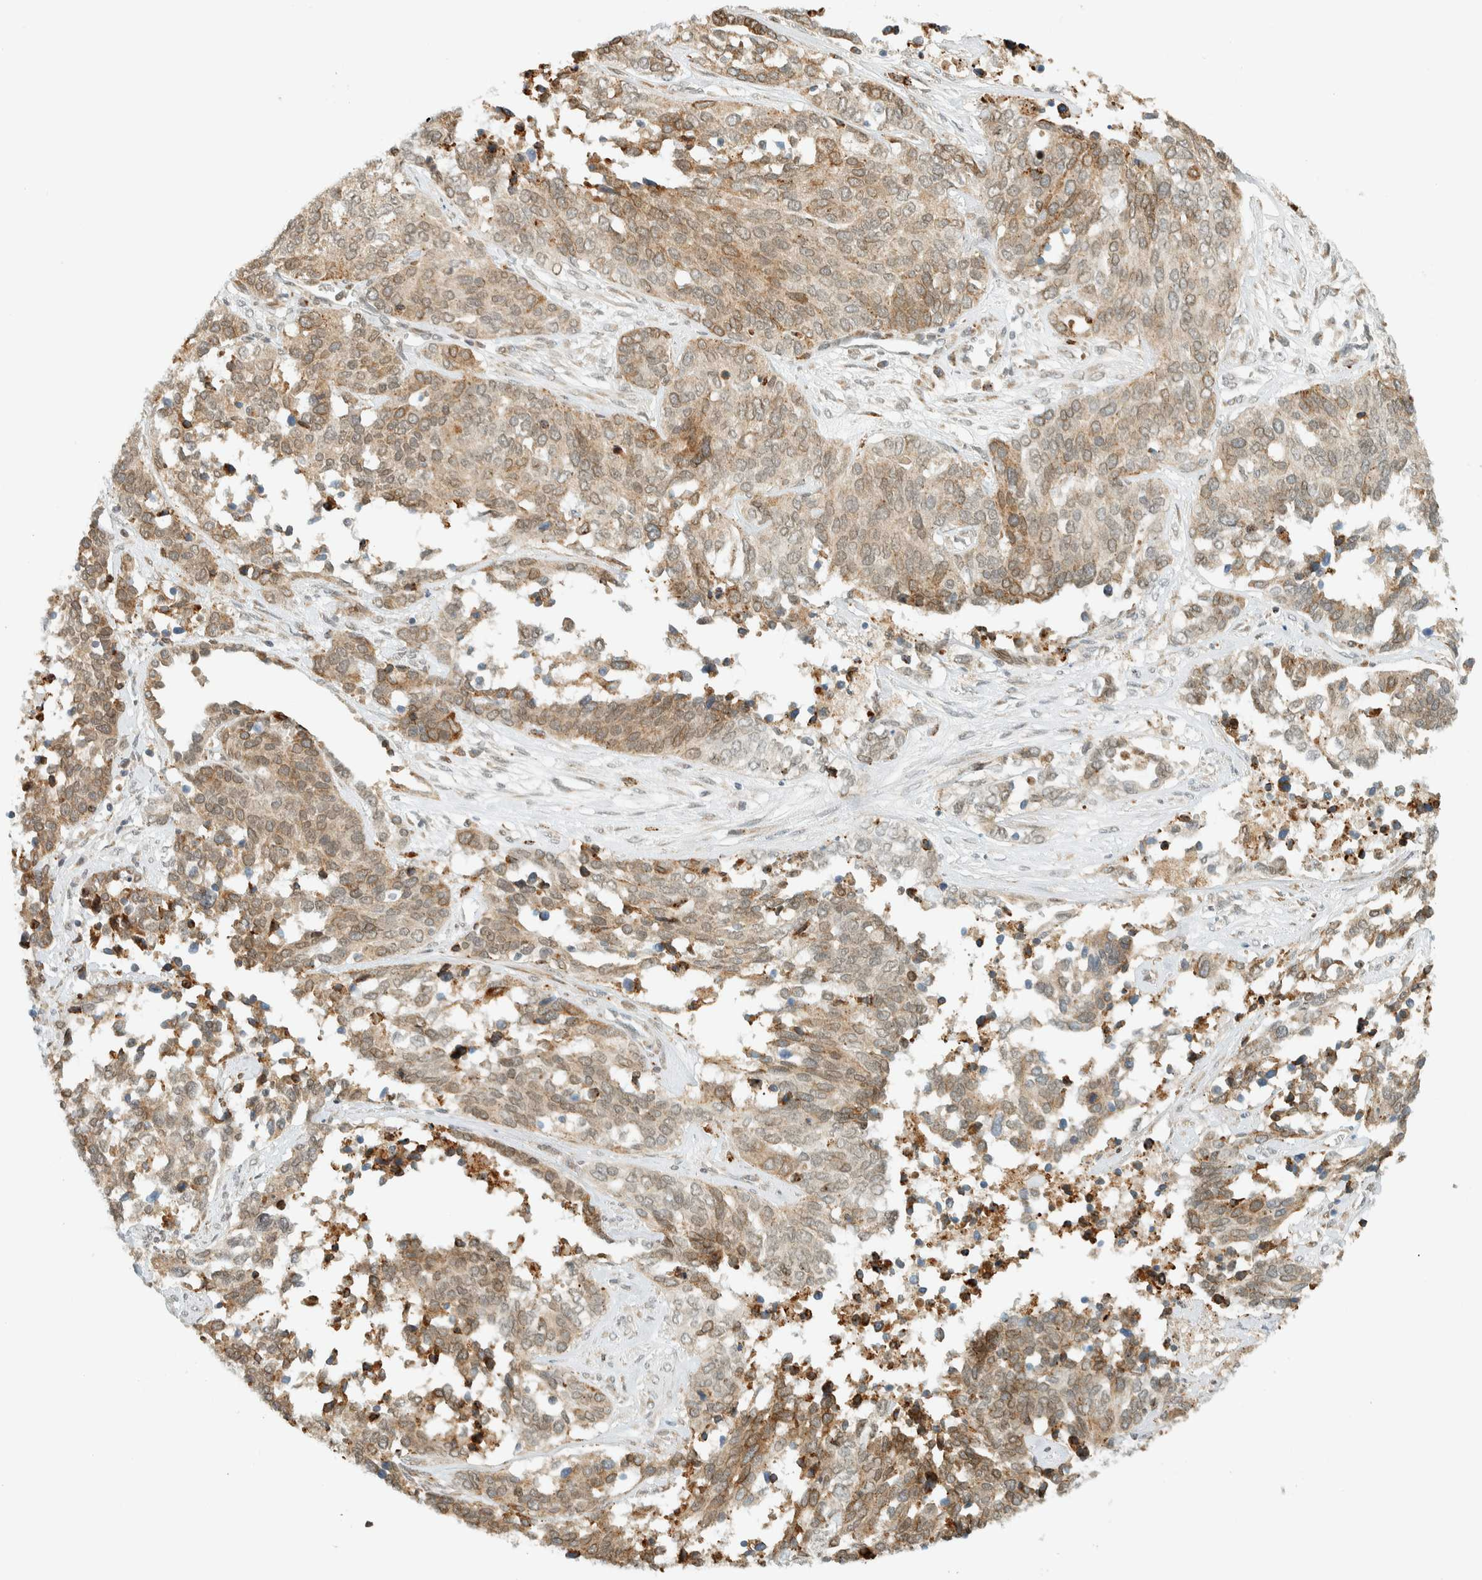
{"staining": {"intensity": "weak", "quantity": ">75%", "location": "cytoplasmic/membranous"}, "tissue": "ovarian cancer", "cell_type": "Tumor cells", "image_type": "cancer", "snomed": [{"axis": "morphology", "description": "Cystadenocarcinoma, serous, NOS"}, {"axis": "topography", "description": "Ovary"}], "caption": "Serous cystadenocarcinoma (ovarian) was stained to show a protein in brown. There is low levels of weak cytoplasmic/membranous positivity in about >75% of tumor cells. (Brightfield microscopy of DAB IHC at high magnification).", "gene": "ITPRID1", "patient": {"sex": "female", "age": 44}}